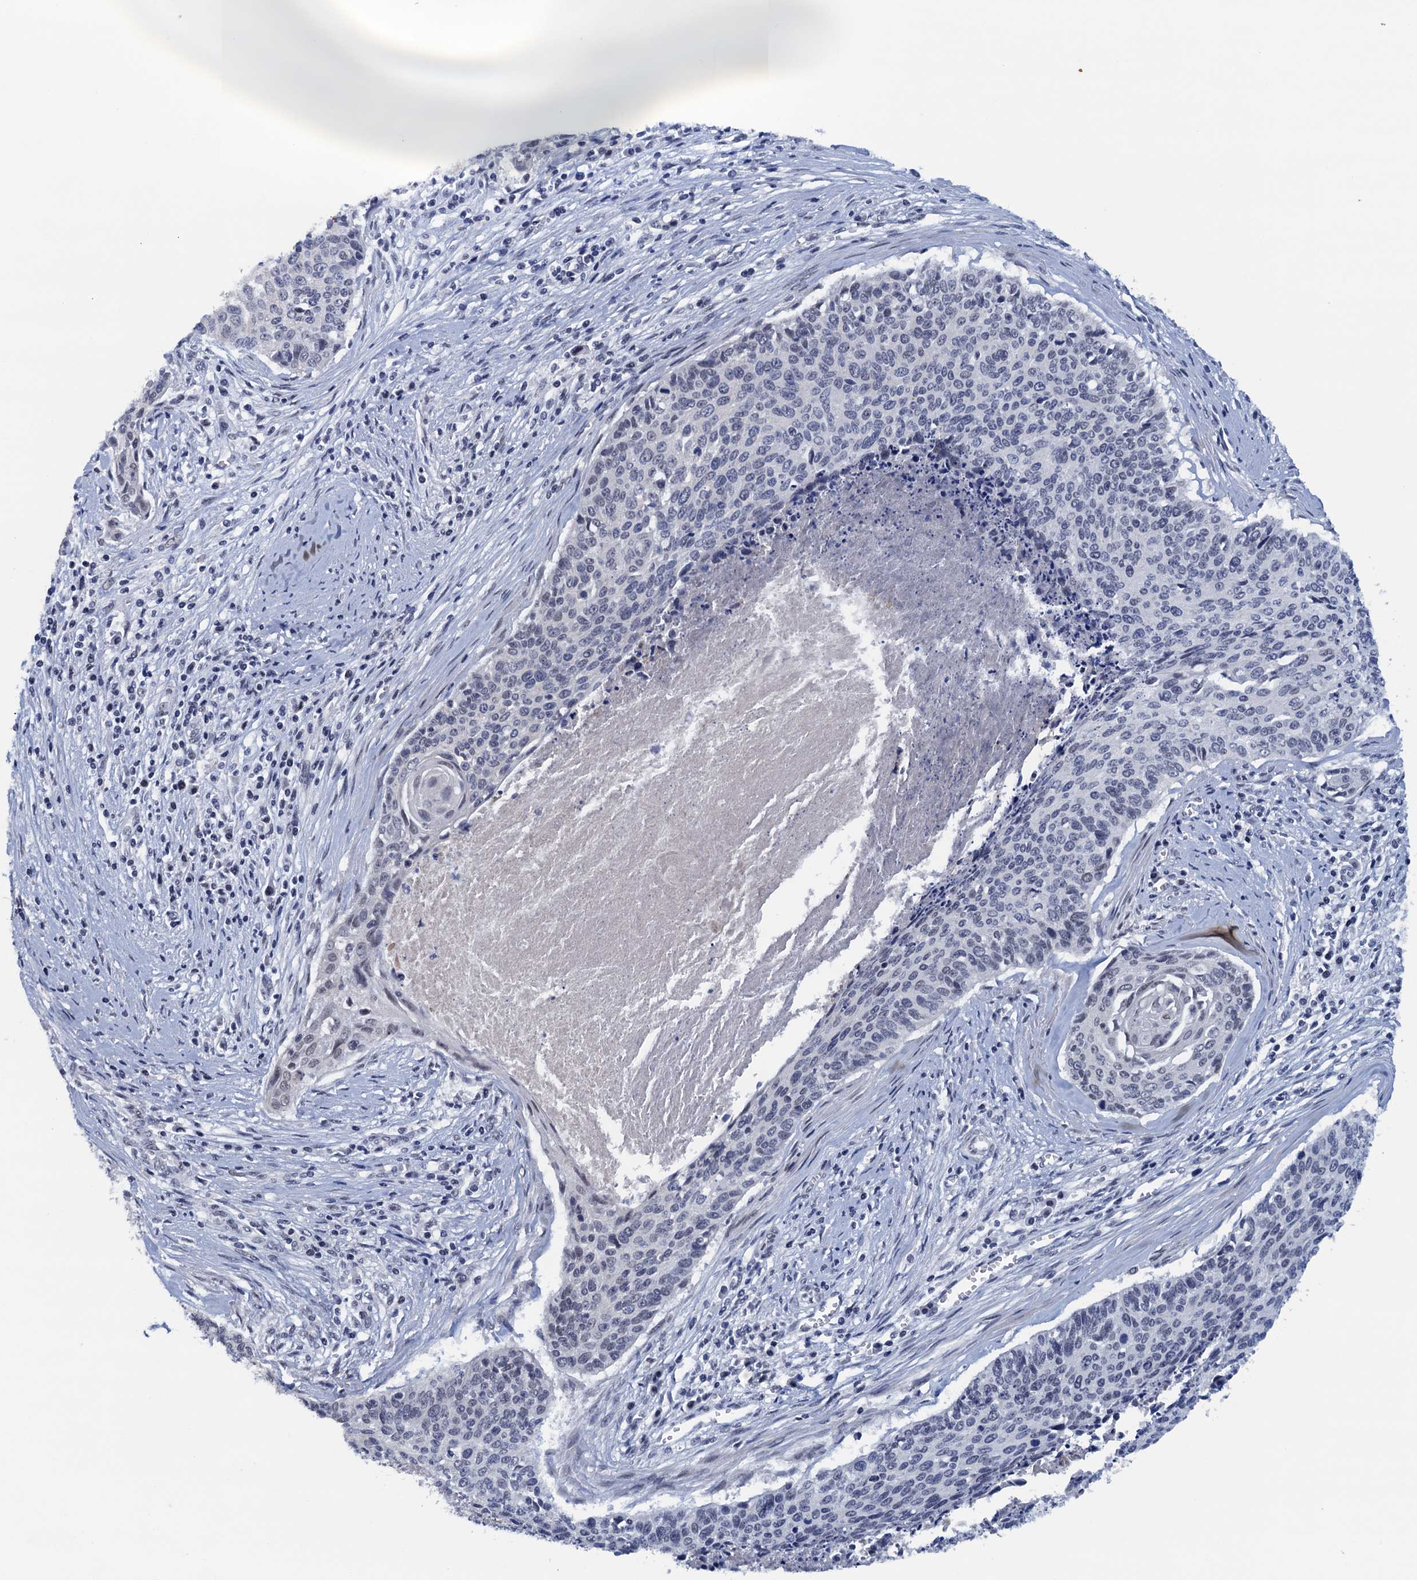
{"staining": {"intensity": "weak", "quantity": "<25%", "location": "nuclear"}, "tissue": "cervical cancer", "cell_type": "Tumor cells", "image_type": "cancer", "snomed": [{"axis": "morphology", "description": "Squamous cell carcinoma, NOS"}, {"axis": "topography", "description": "Cervix"}], "caption": "IHC of squamous cell carcinoma (cervical) shows no positivity in tumor cells.", "gene": "FNBP4", "patient": {"sex": "female", "age": 55}}